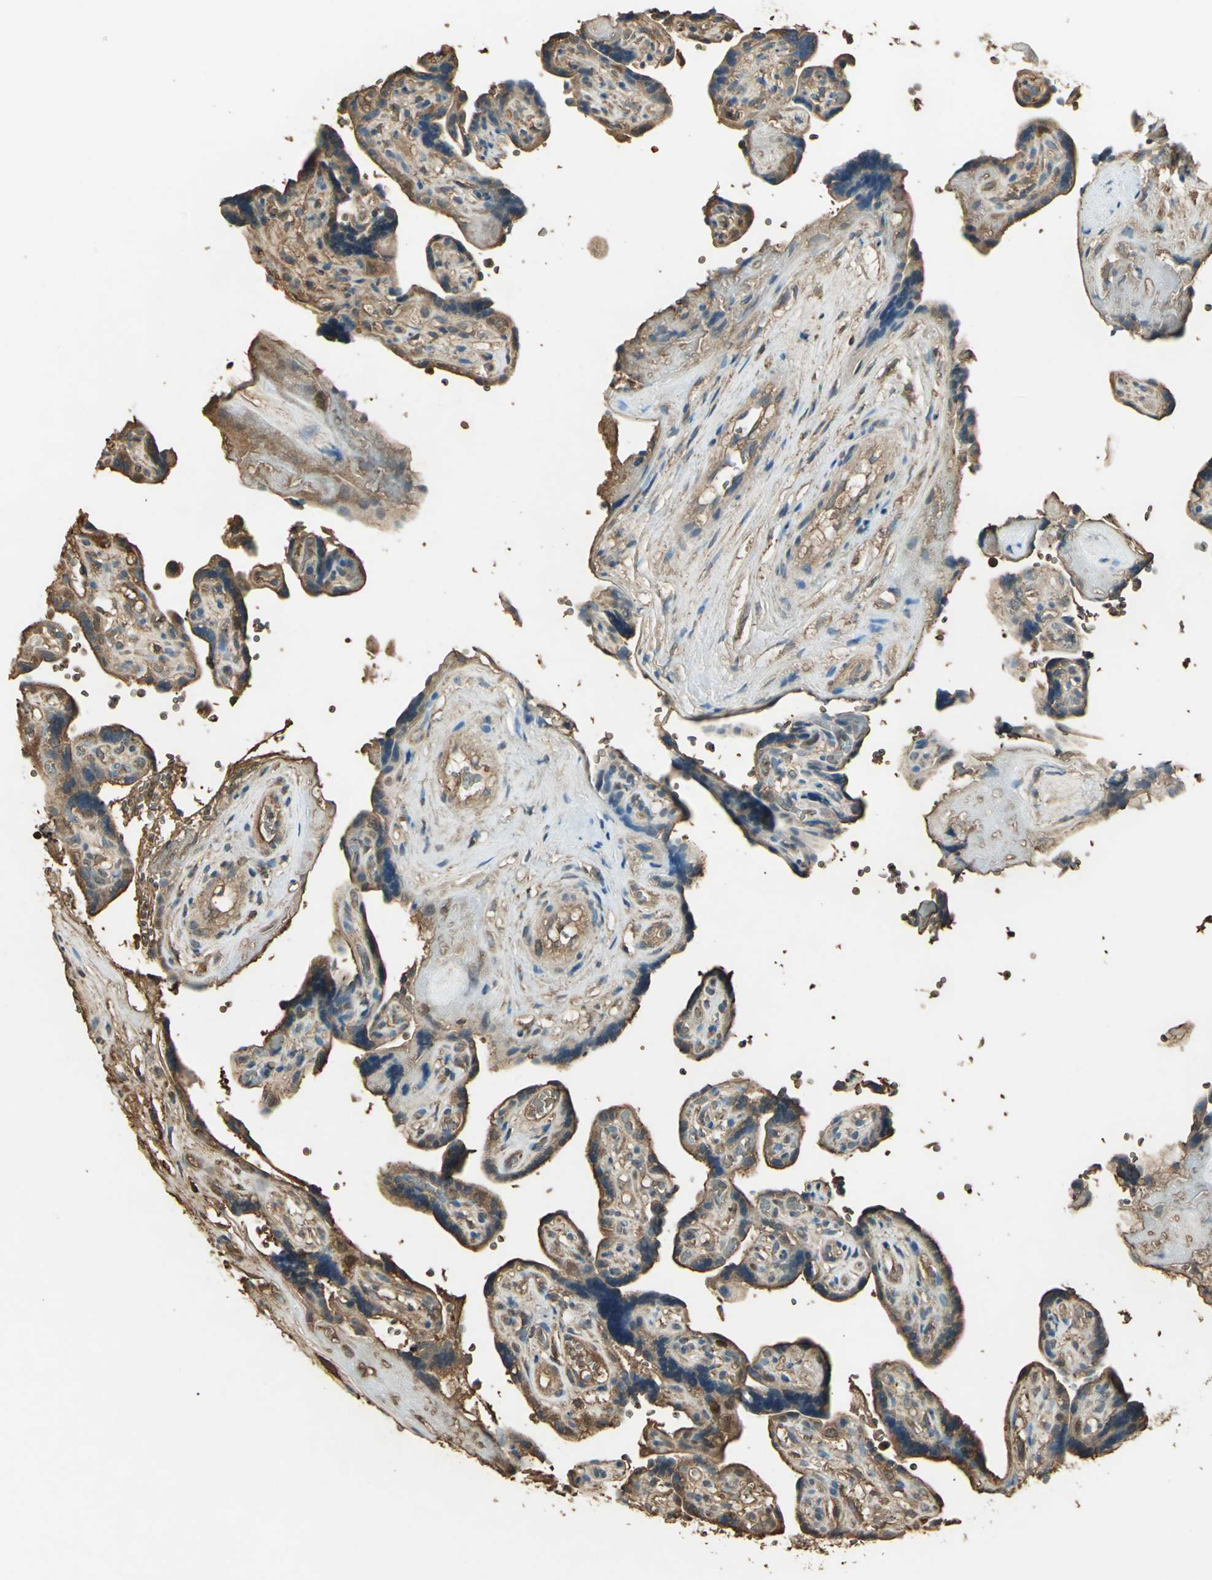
{"staining": {"intensity": "moderate", "quantity": ">75%", "location": "cytoplasmic/membranous"}, "tissue": "placenta", "cell_type": "Decidual cells", "image_type": "normal", "snomed": [{"axis": "morphology", "description": "Normal tissue, NOS"}, {"axis": "topography", "description": "Placenta"}], "caption": "This micrograph demonstrates IHC staining of unremarkable placenta, with medium moderate cytoplasmic/membranous expression in approximately >75% of decidual cells.", "gene": "DDAH1", "patient": {"sex": "female", "age": 30}}